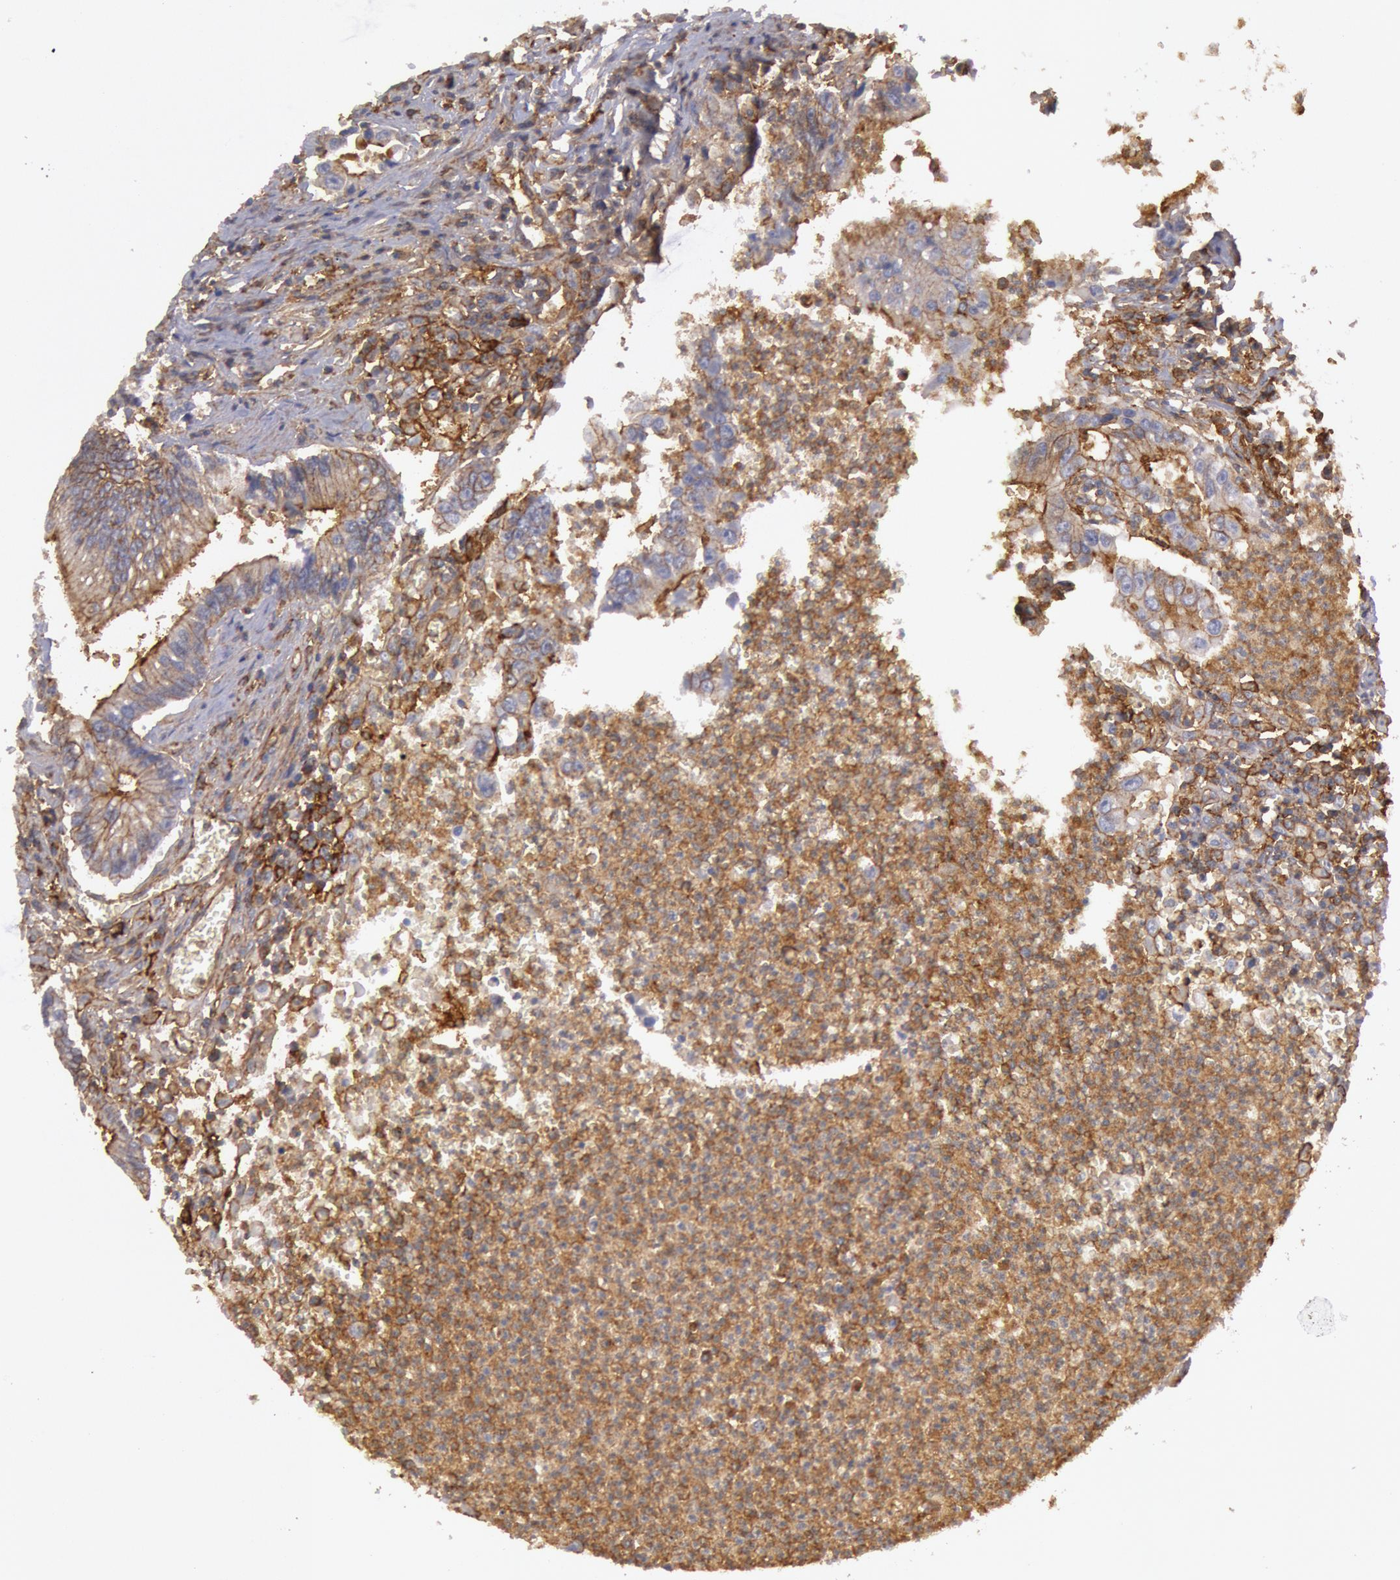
{"staining": {"intensity": "moderate", "quantity": ">75%", "location": "cytoplasmic/membranous"}, "tissue": "colorectal cancer", "cell_type": "Tumor cells", "image_type": "cancer", "snomed": [{"axis": "morphology", "description": "Adenocarcinoma, NOS"}, {"axis": "topography", "description": "Rectum"}], "caption": "A photomicrograph of human colorectal adenocarcinoma stained for a protein demonstrates moderate cytoplasmic/membranous brown staining in tumor cells.", "gene": "SNAP23", "patient": {"sex": "female", "age": 81}}